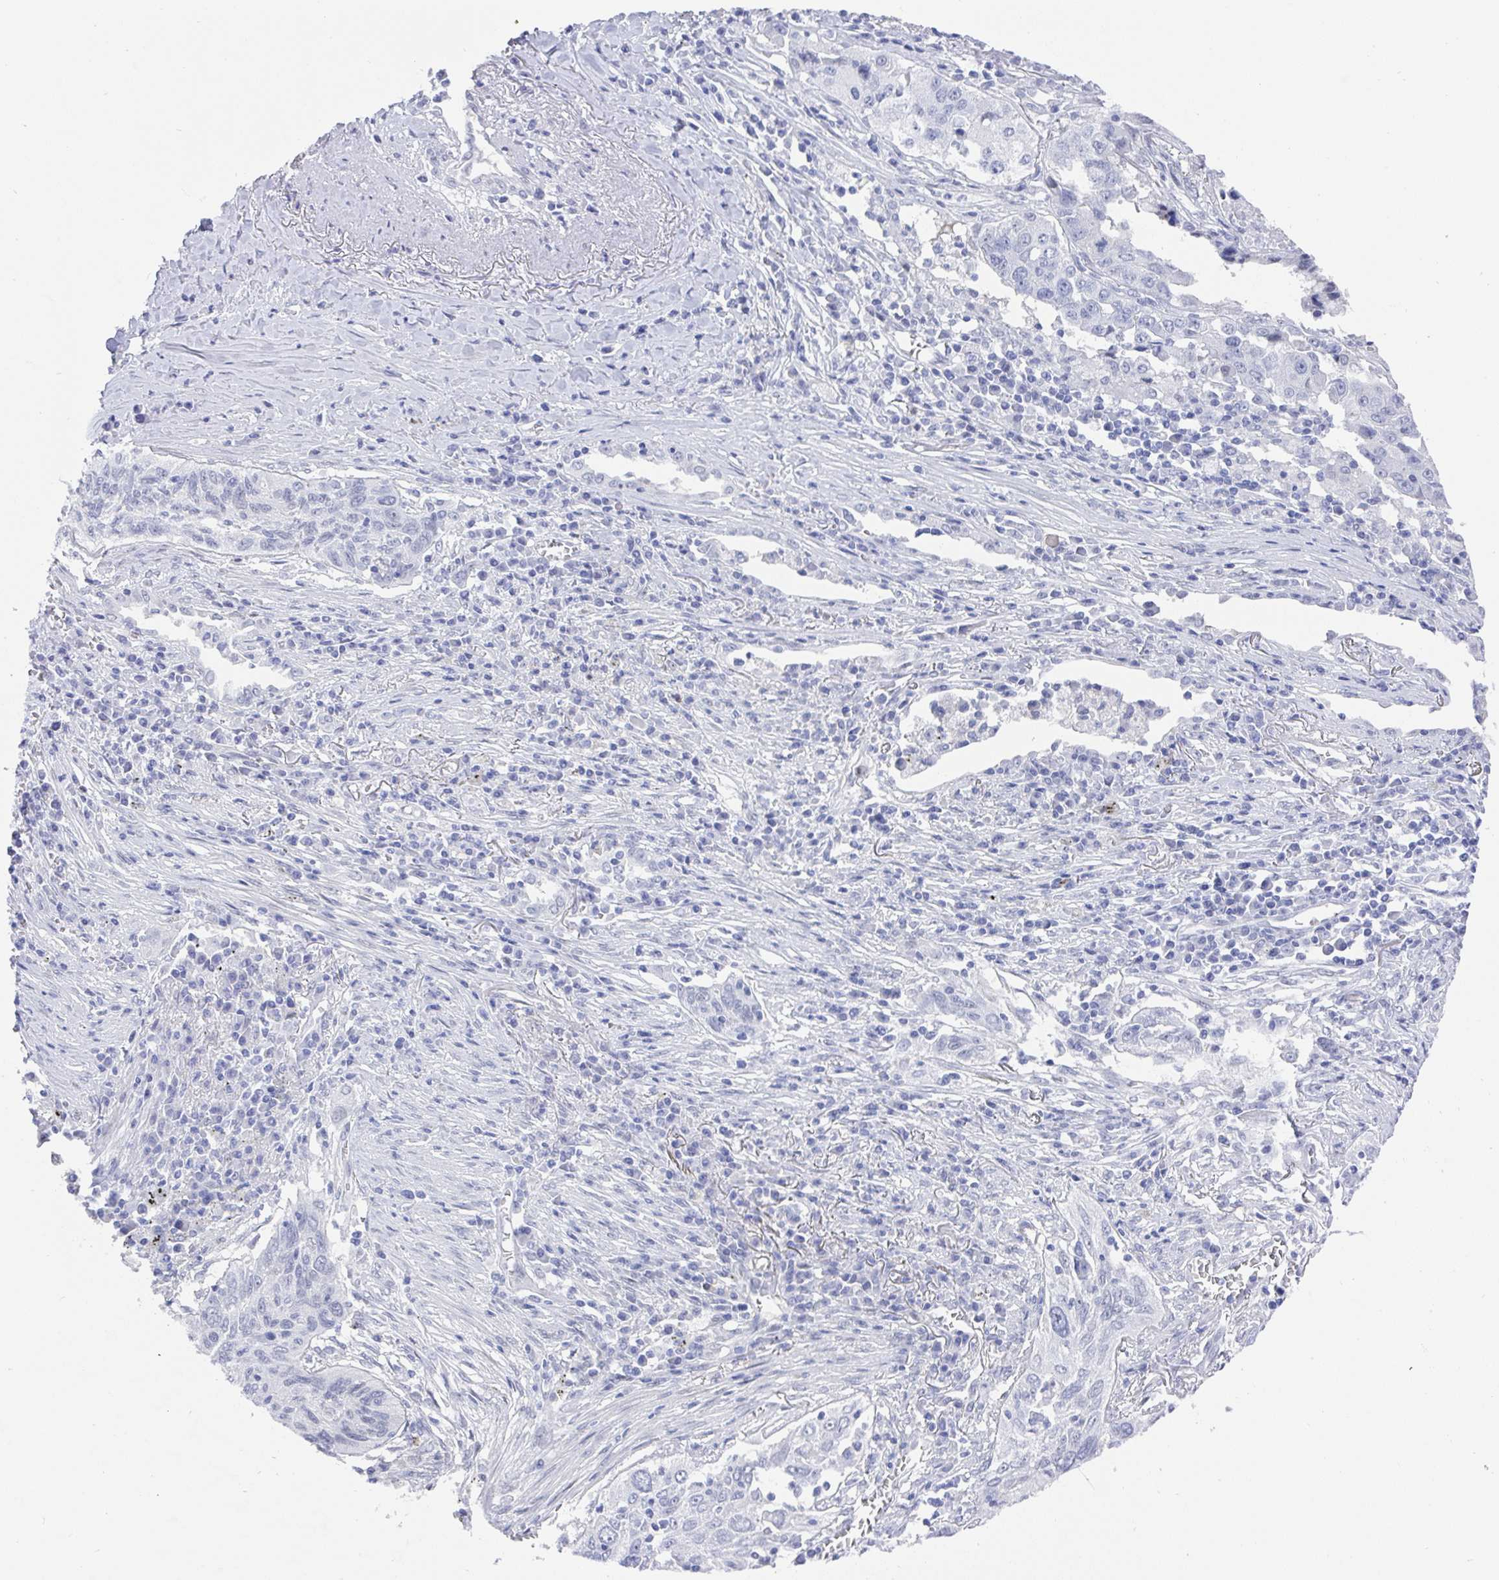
{"staining": {"intensity": "negative", "quantity": "none", "location": "none"}, "tissue": "lung cancer", "cell_type": "Tumor cells", "image_type": "cancer", "snomed": [{"axis": "morphology", "description": "Squamous cell carcinoma, NOS"}, {"axis": "topography", "description": "Lung"}], "caption": "Immunohistochemistry histopathology image of human squamous cell carcinoma (lung) stained for a protein (brown), which displays no staining in tumor cells.", "gene": "MFSD4A", "patient": {"sex": "female", "age": 66}}